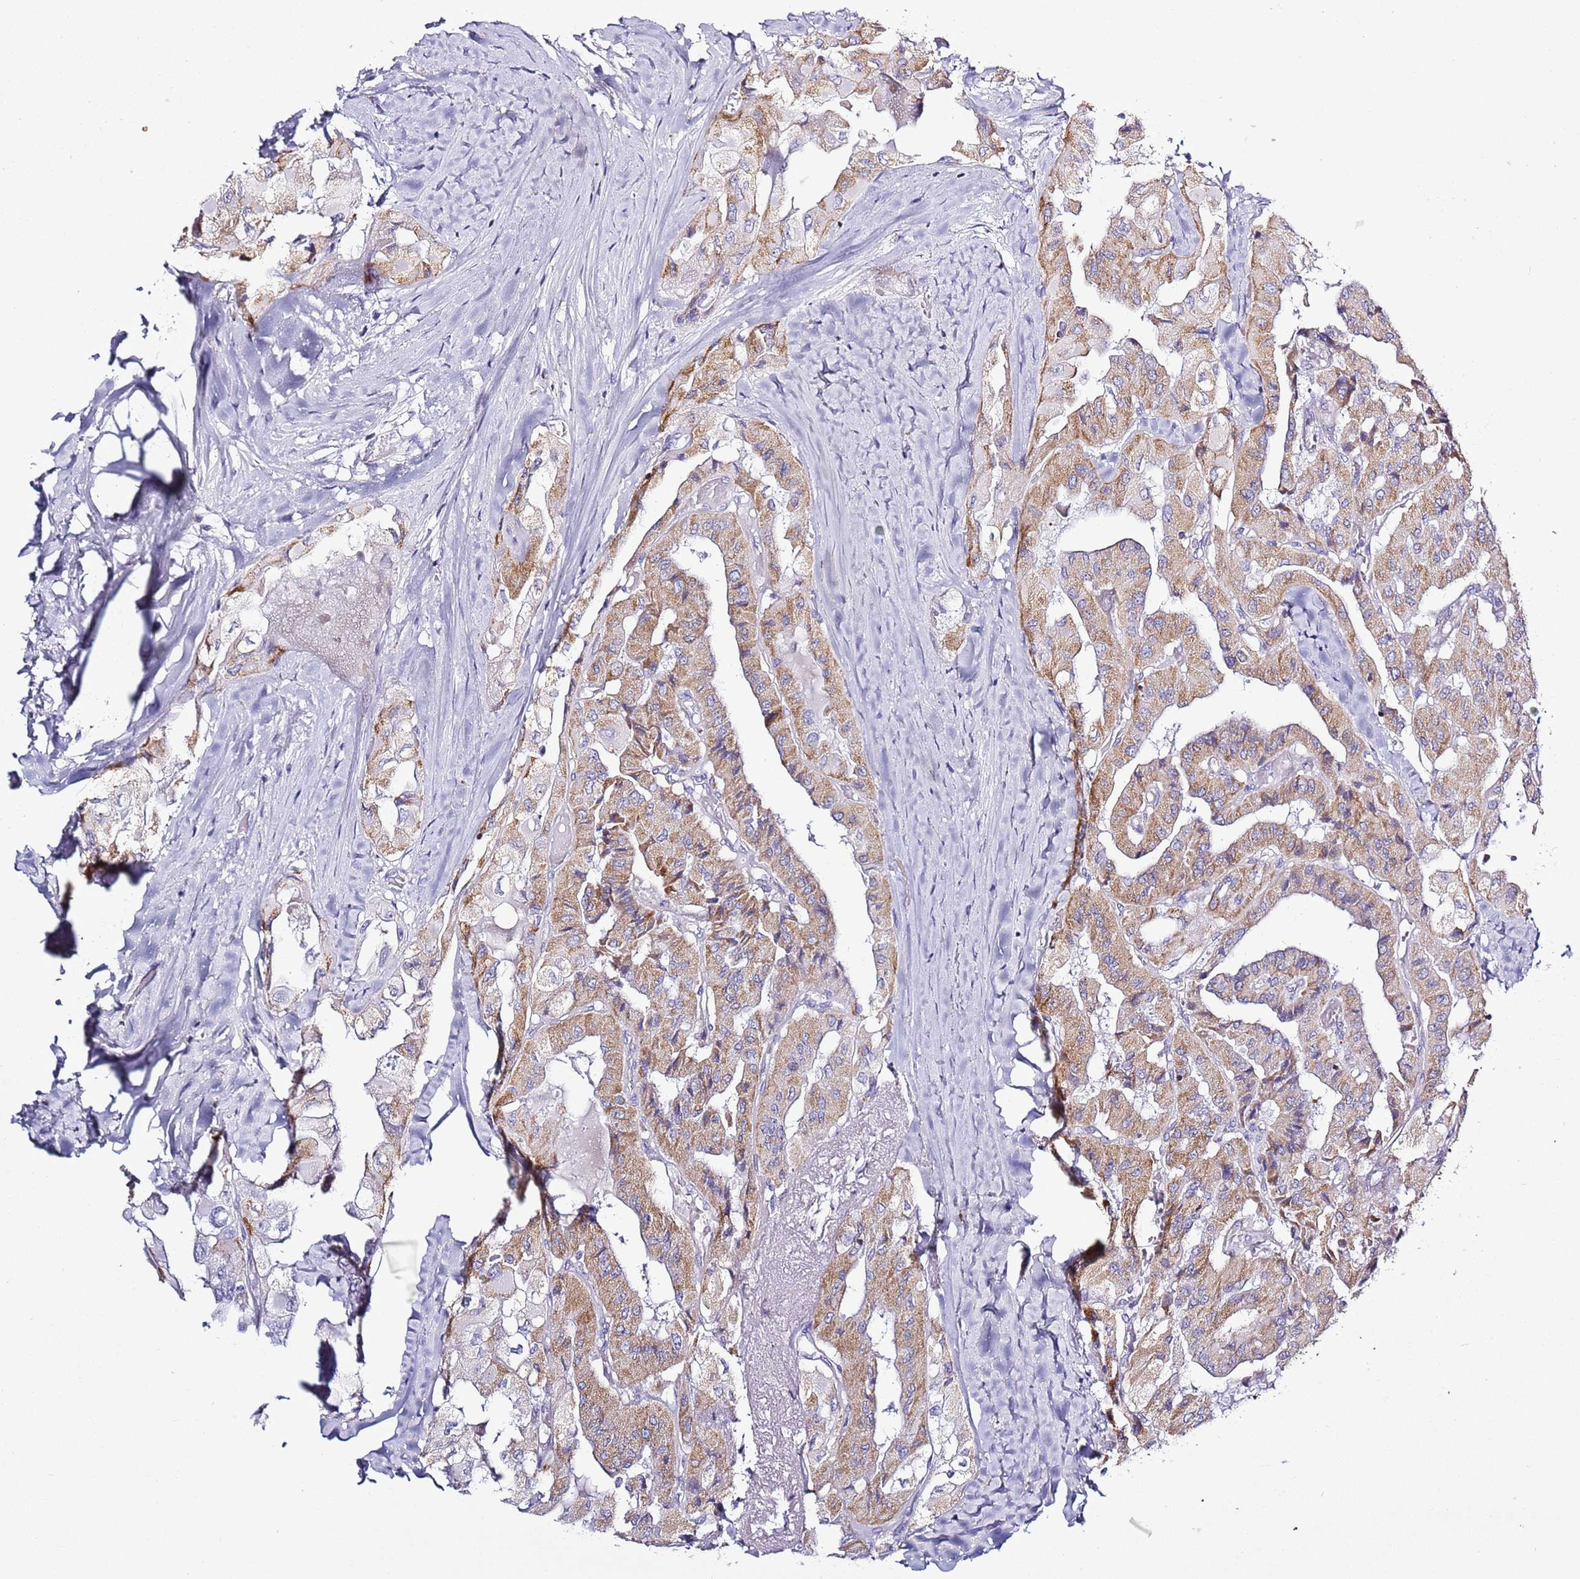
{"staining": {"intensity": "moderate", "quantity": "25%-75%", "location": "cytoplasmic/membranous"}, "tissue": "thyroid cancer", "cell_type": "Tumor cells", "image_type": "cancer", "snomed": [{"axis": "morphology", "description": "Normal tissue, NOS"}, {"axis": "morphology", "description": "Papillary adenocarcinoma, NOS"}, {"axis": "topography", "description": "Thyroid gland"}], "caption": "This is an image of IHC staining of thyroid cancer, which shows moderate staining in the cytoplasmic/membranous of tumor cells.", "gene": "SLC23A1", "patient": {"sex": "female", "age": 59}}